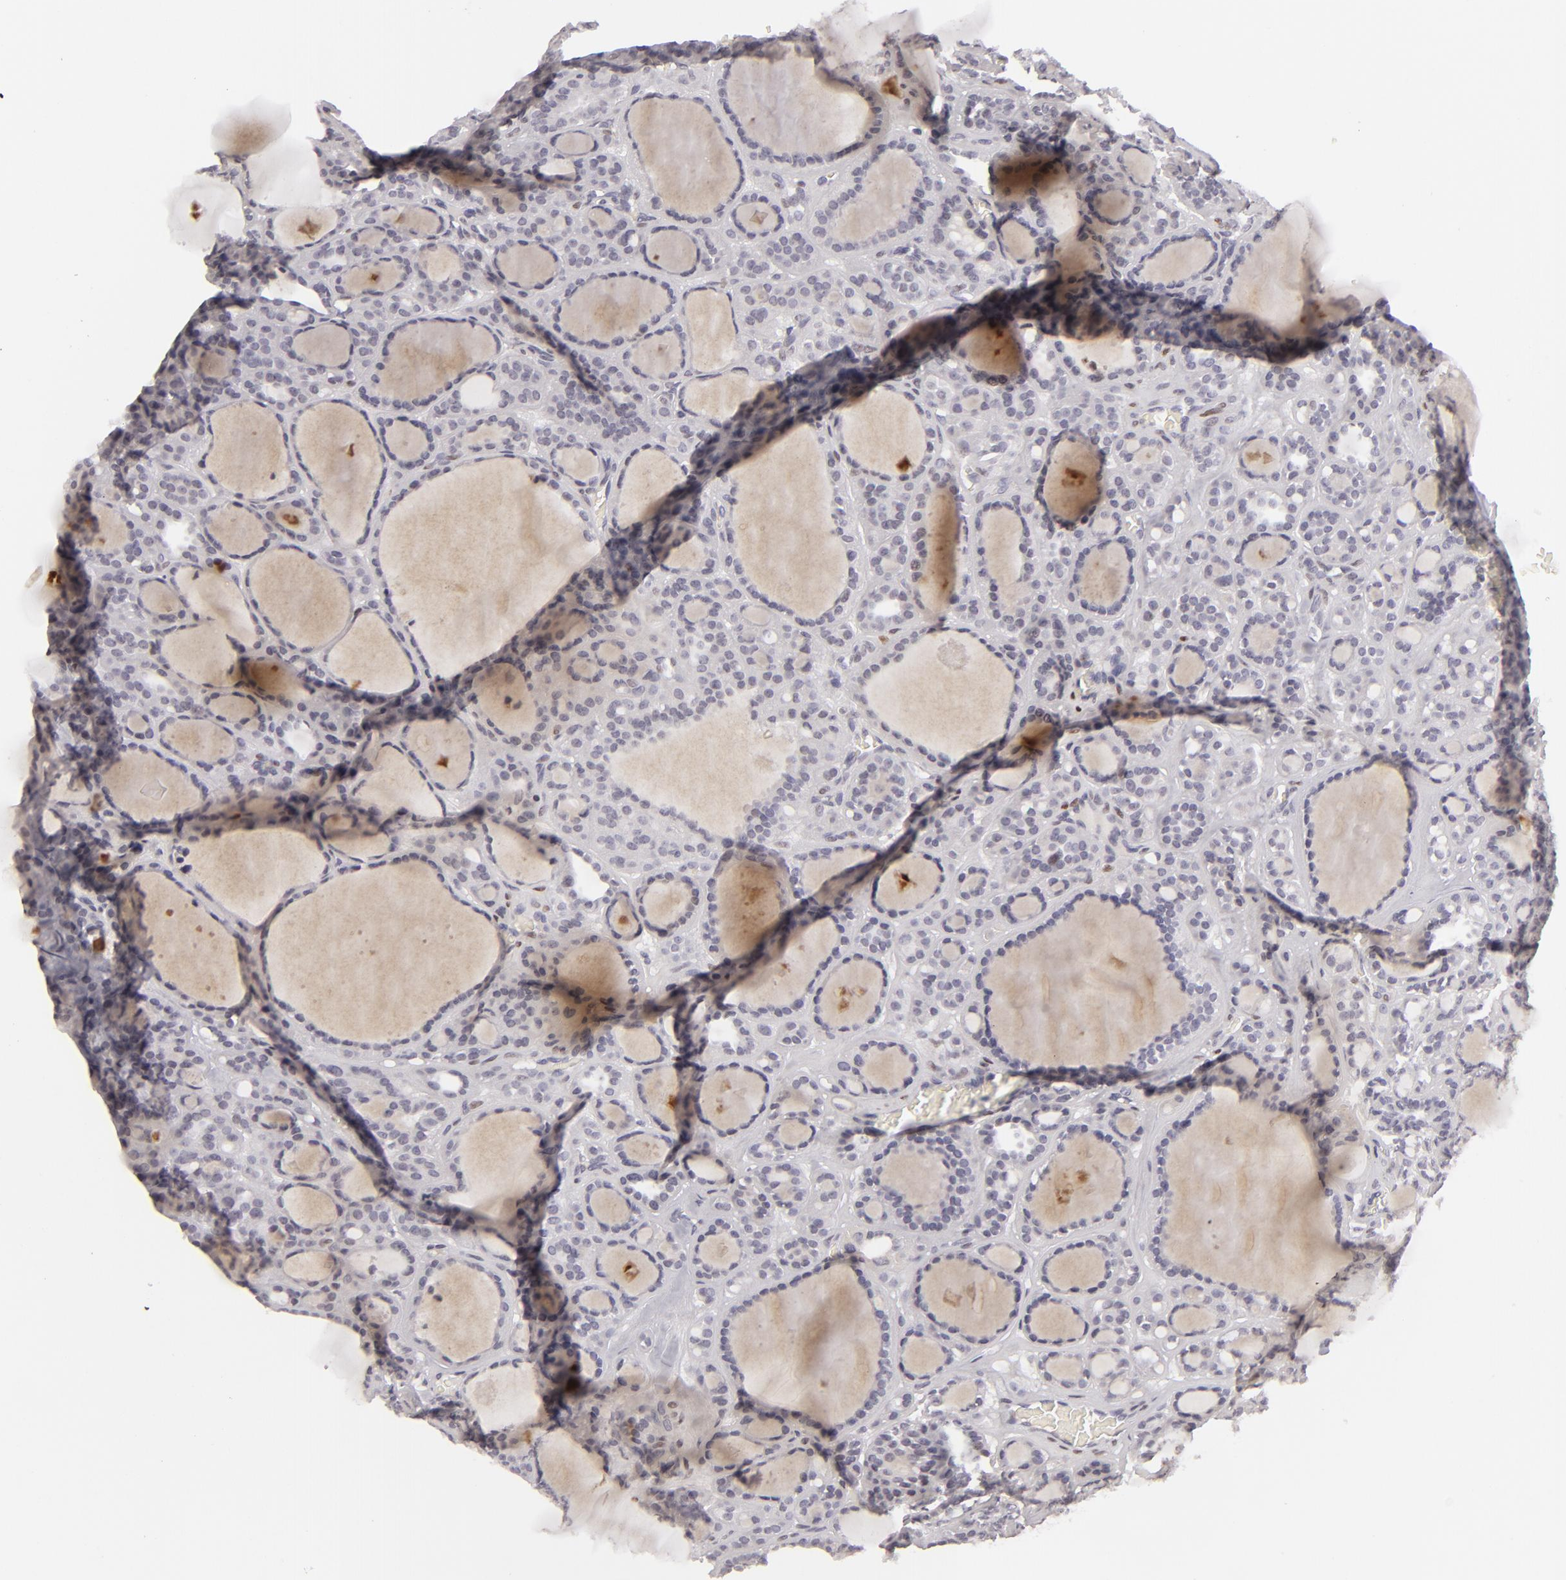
{"staining": {"intensity": "negative", "quantity": "none", "location": "none"}, "tissue": "thyroid cancer", "cell_type": "Tumor cells", "image_type": "cancer", "snomed": [{"axis": "morphology", "description": "Follicular adenoma carcinoma, NOS"}, {"axis": "topography", "description": "Thyroid gland"}], "caption": "DAB (3,3'-diaminobenzidine) immunohistochemical staining of human thyroid cancer shows no significant staining in tumor cells.", "gene": "SIX1", "patient": {"sex": "female", "age": 71}}